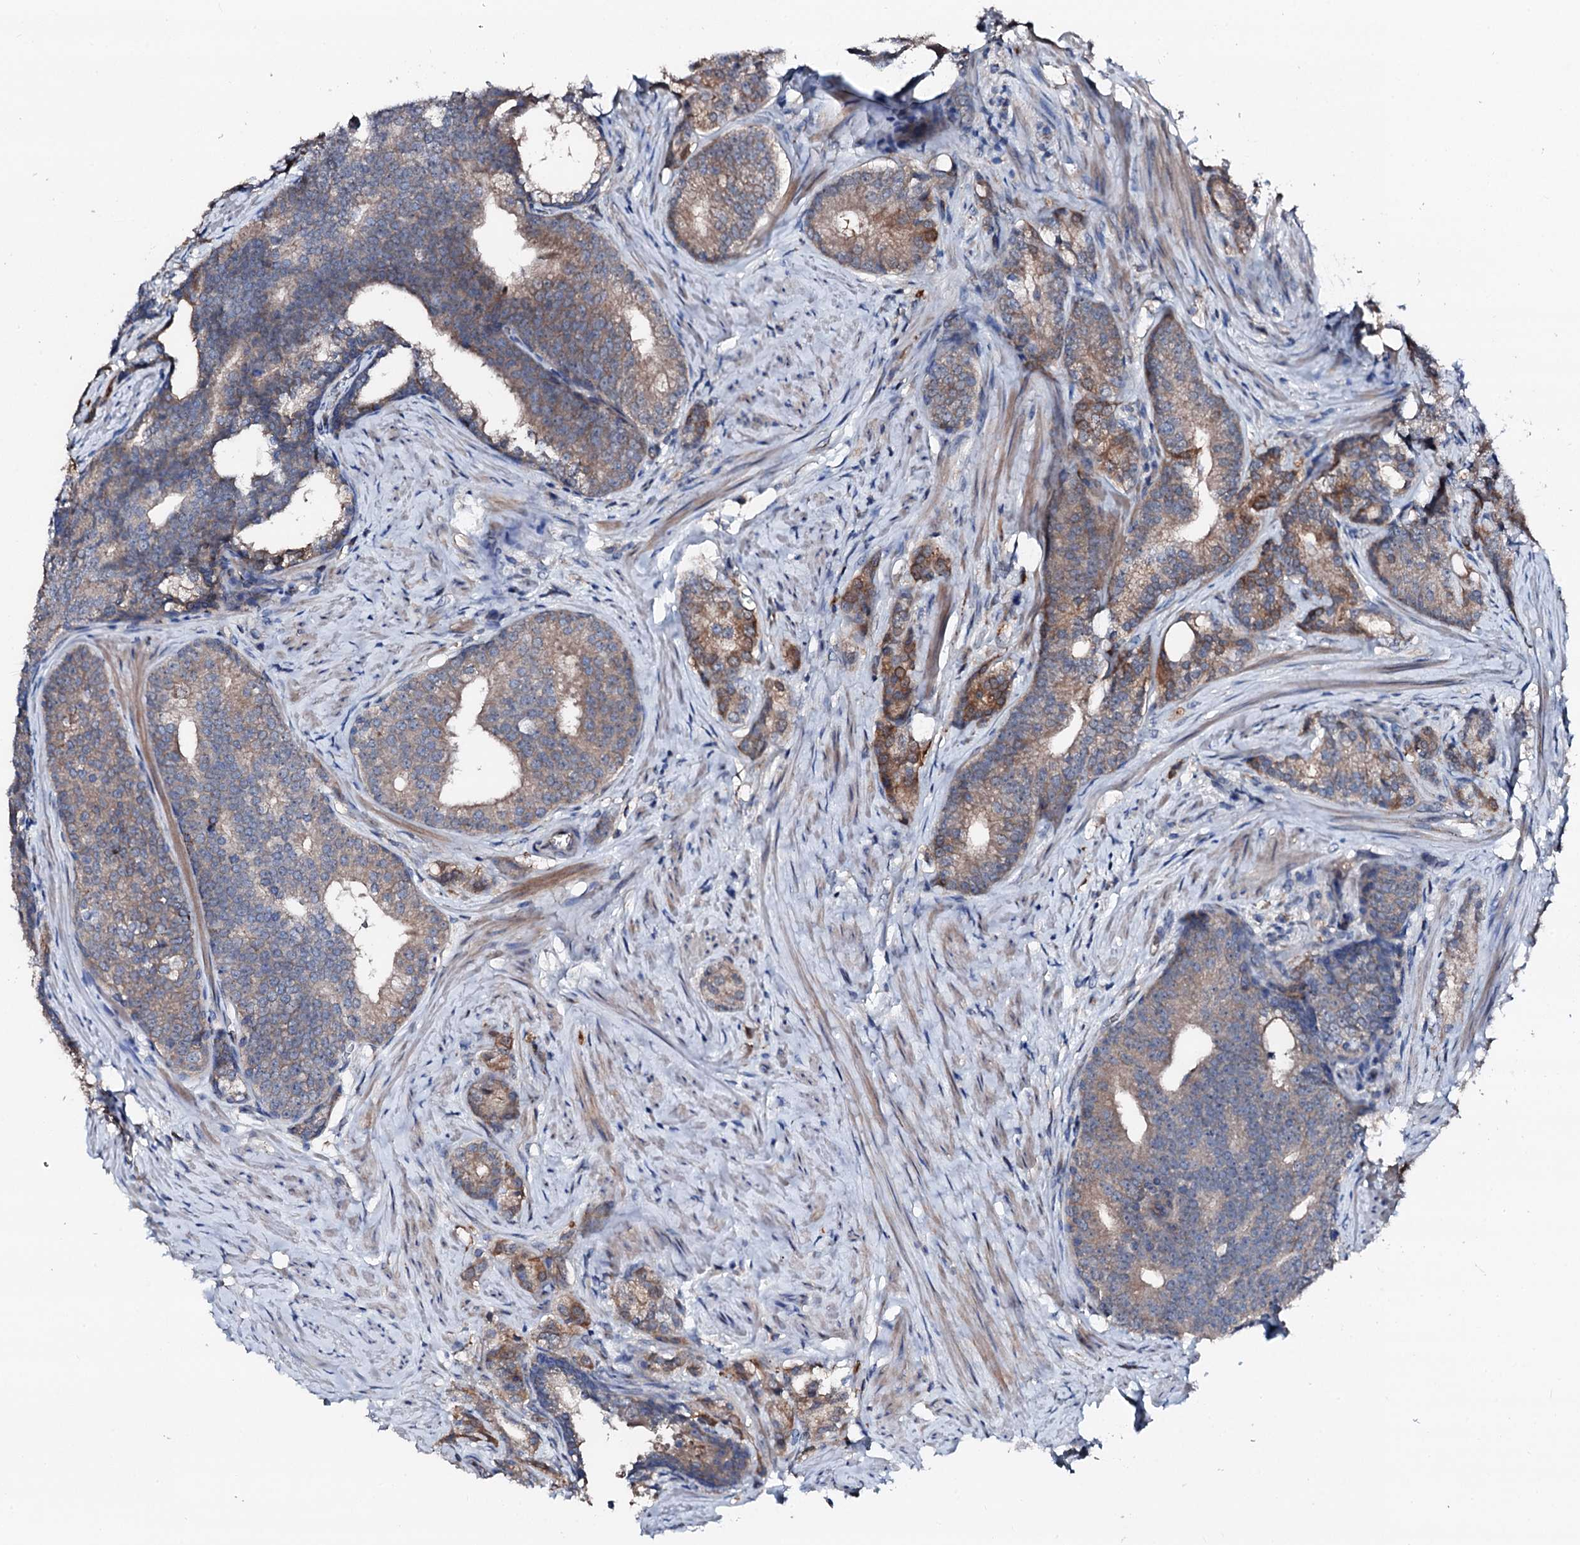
{"staining": {"intensity": "moderate", "quantity": "<25%", "location": "cytoplasmic/membranous"}, "tissue": "prostate cancer", "cell_type": "Tumor cells", "image_type": "cancer", "snomed": [{"axis": "morphology", "description": "Adenocarcinoma, Low grade"}, {"axis": "topography", "description": "Prostate"}], "caption": "Protein staining exhibits moderate cytoplasmic/membranous staining in about <25% of tumor cells in low-grade adenocarcinoma (prostate).", "gene": "TRAFD1", "patient": {"sex": "male", "age": 71}}